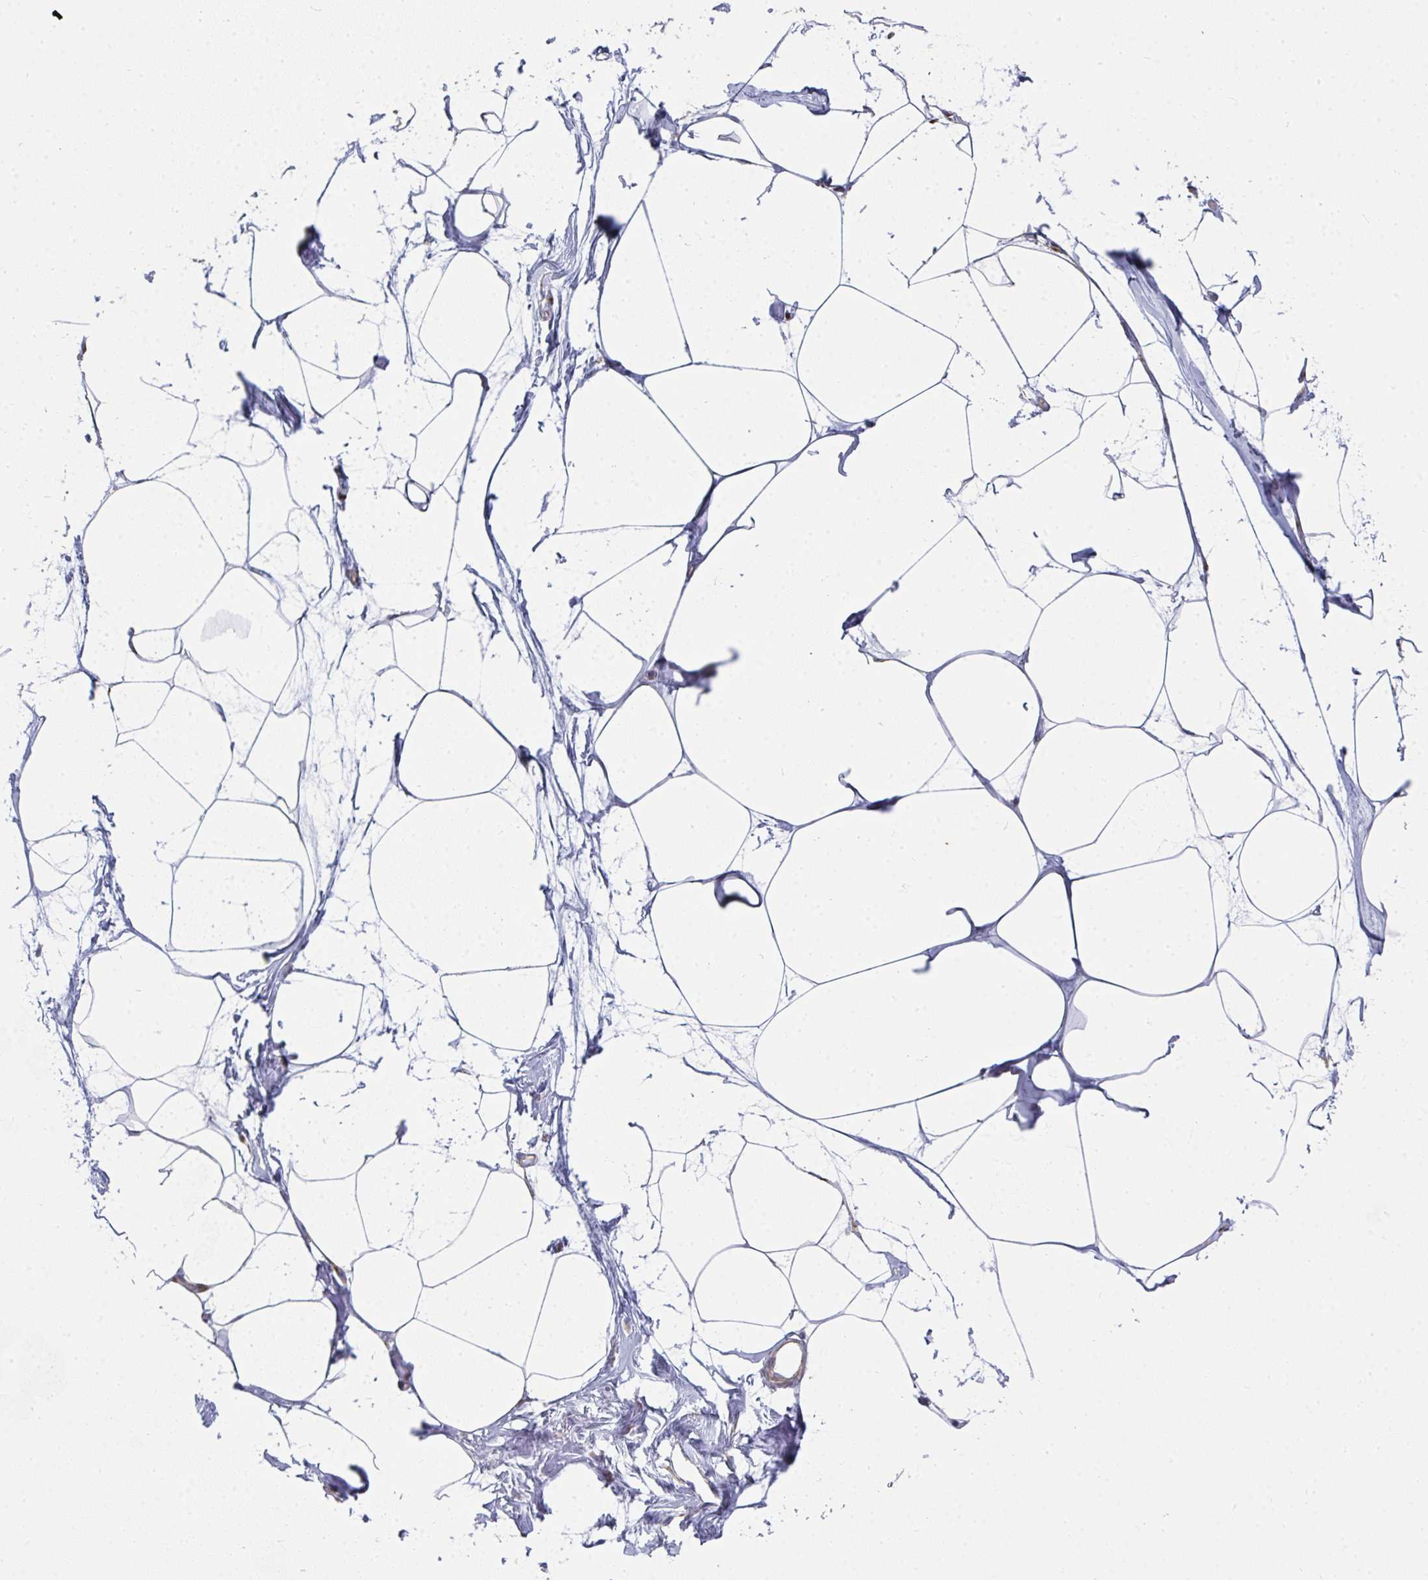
{"staining": {"intensity": "negative", "quantity": "none", "location": "none"}, "tissue": "breast", "cell_type": "Adipocytes", "image_type": "normal", "snomed": [{"axis": "morphology", "description": "Normal tissue, NOS"}, {"axis": "topography", "description": "Breast"}], "caption": "DAB immunohistochemical staining of benign breast demonstrates no significant expression in adipocytes. (Stains: DAB (3,3'-diaminobenzidine) immunohistochemistry (IHC) with hematoxylin counter stain, Microscopy: brightfield microscopy at high magnification).", "gene": "RHEBL1", "patient": {"sex": "female", "age": 45}}